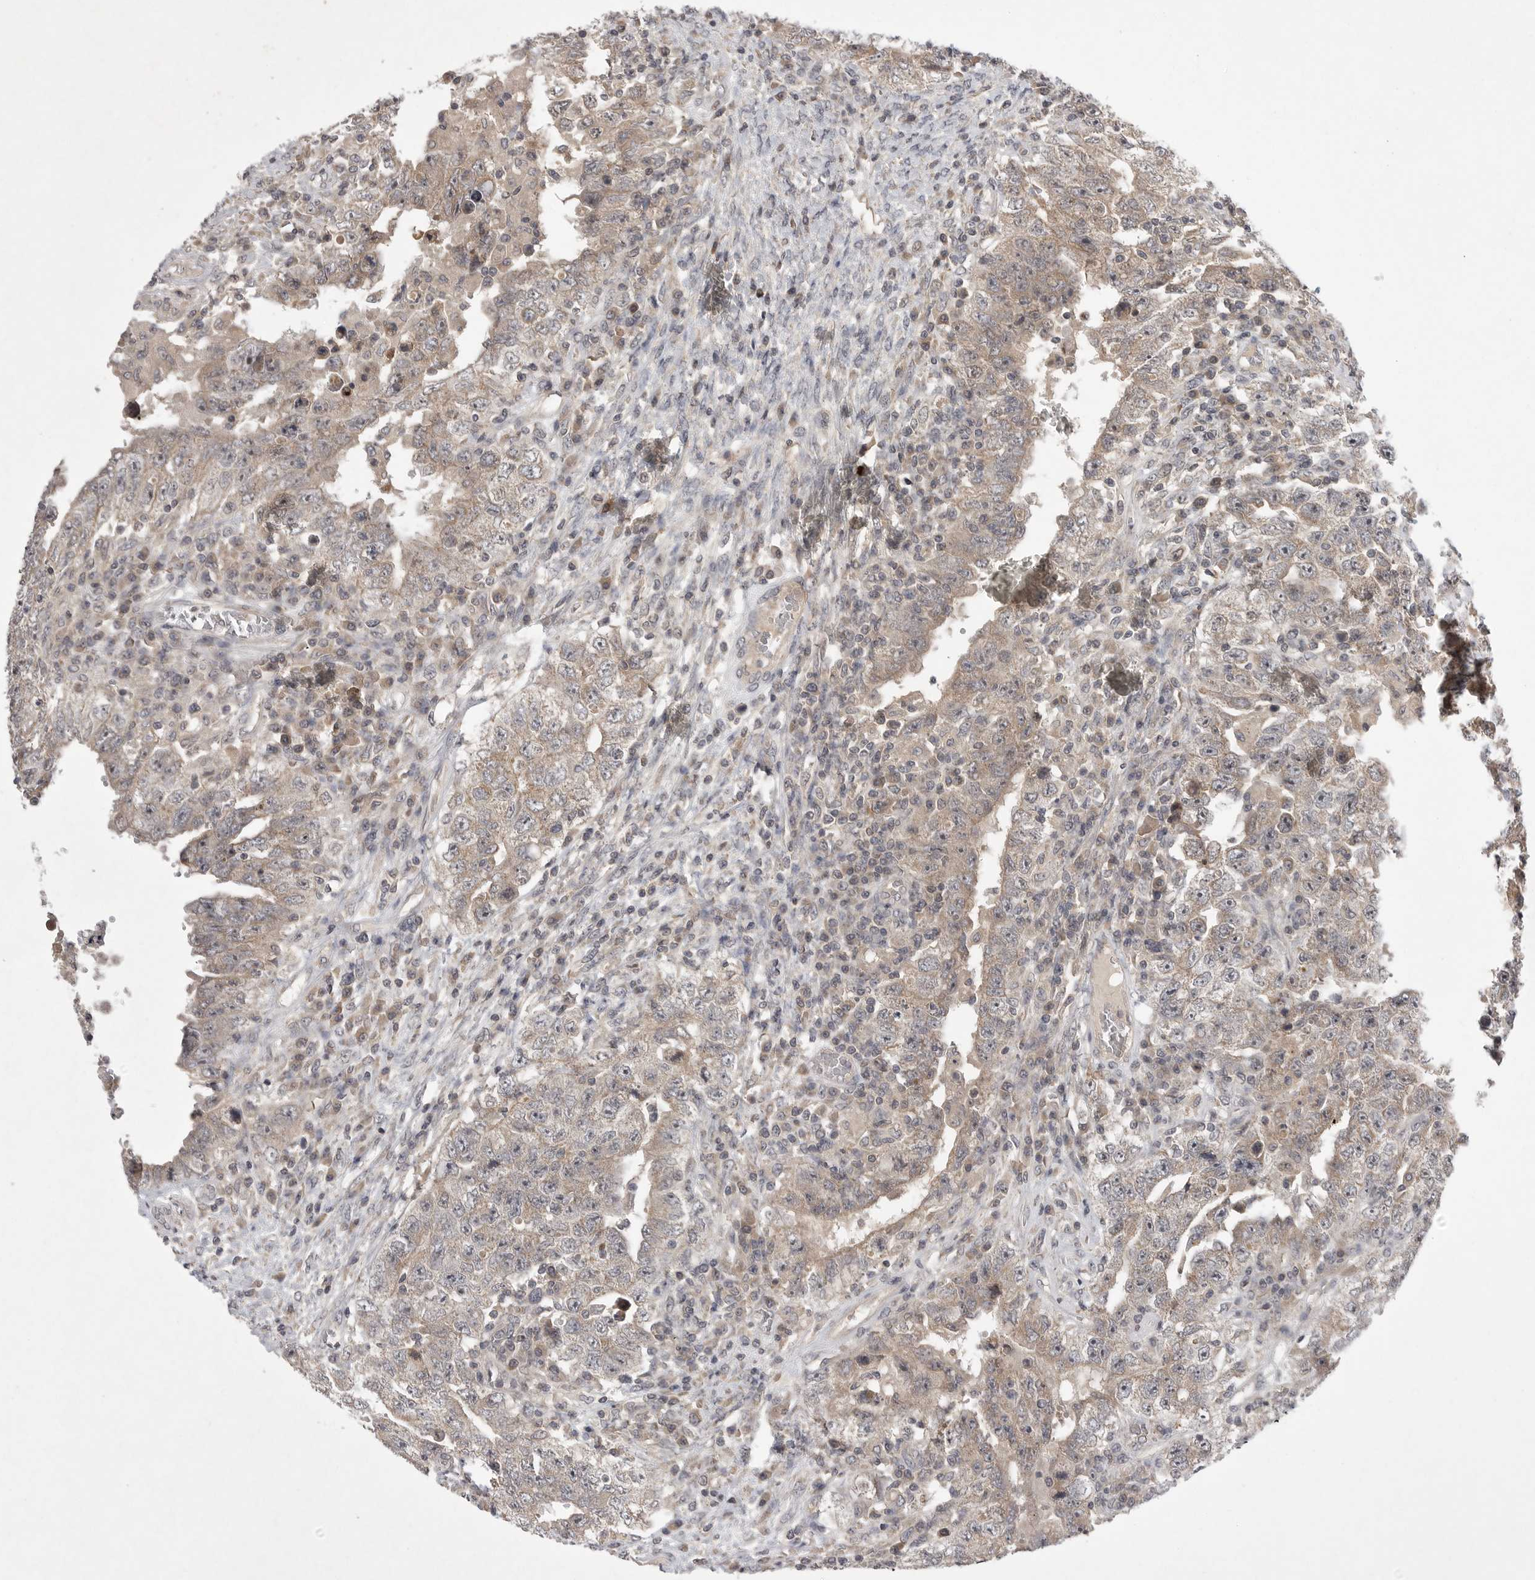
{"staining": {"intensity": "weak", "quantity": "25%-75%", "location": "cytoplasmic/membranous"}, "tissue": "testis cancer", "cell_type": "Tumor cells", "image_type": "cancer", "snomed": [{"axis": "morphology", "description": "Carcinoma, Embryonal, NOS"}, {"axis": "topography", "description": "Testis"}], "caption": "This is a micrograph of immunohistochemistry (IHC) staining of testis embryonal carcinoma, which shows weak expression in the cytoplasmic/membranous of tumor cells.", "gene": "UBE3D", "patient": {"sex": "male", "age": 26}}